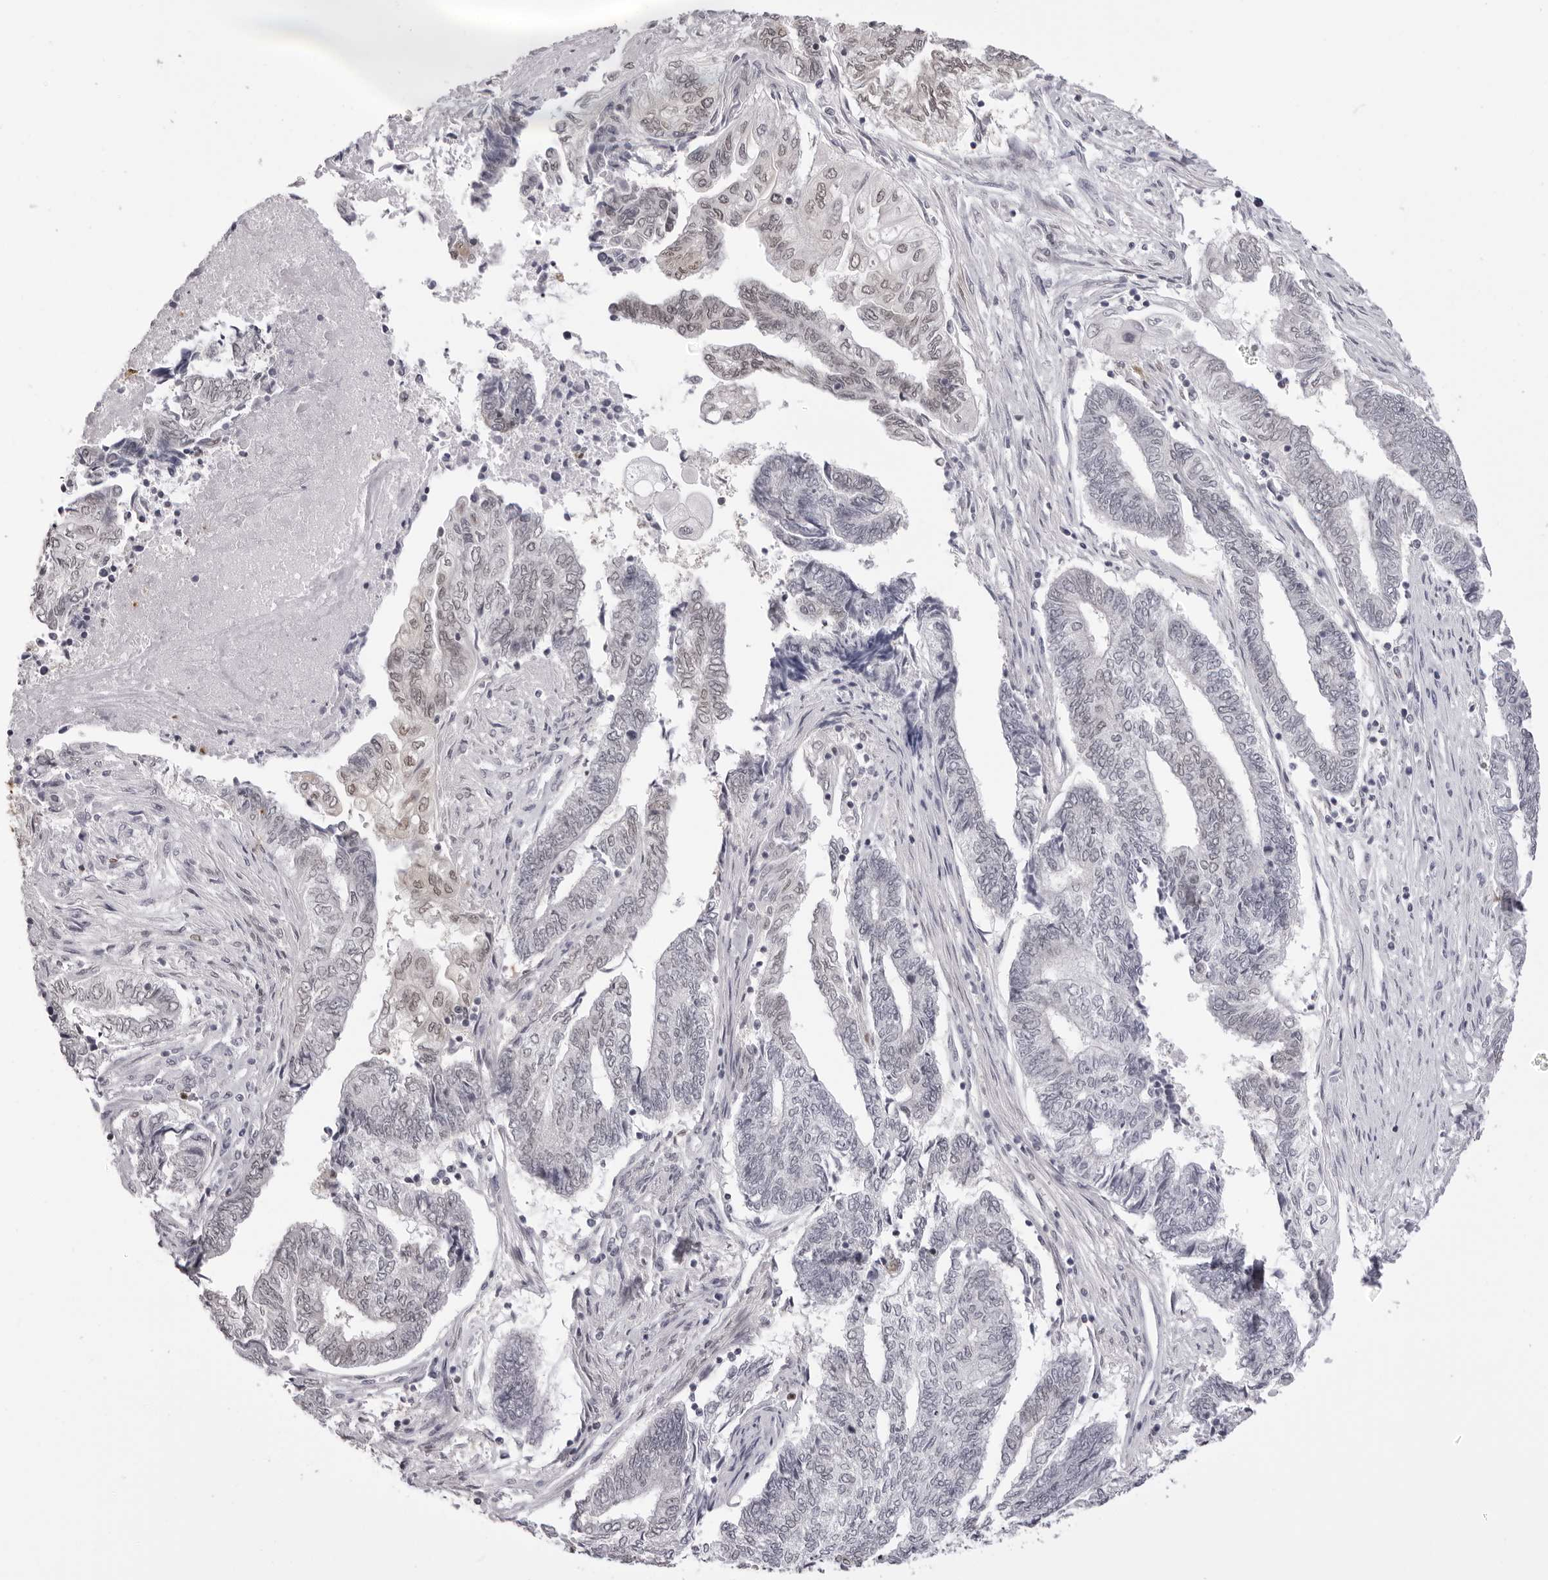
{"staining": {"intensity": "weak", "quantity": "<25%", "location": "nuclear"}, "tissue": "endometrial cancer", "cell_type": "Tumor cells", "image_type": "cancer", "snomed": [{"axis": "morphology", "description": "Adenocarcinoma, NOS"}, {"axis": "topography", "description": "Uterus"}, {"axis": "topography", "description": "Endometrium"}], "caption": "Immunohistochemistry (IHC) micrograph of neoplastic tissue: endometrial cancer stained with DAB (3,3'-diaminobenzidine) exhibits no significant protein positivity in tumor cells. (DAB (3,3'-diaminobenzidine) immunohistochemistry with hematoxylin counter stain).", "gene": "HSPA4", "patient": {"sex": "female", "age": 70}}